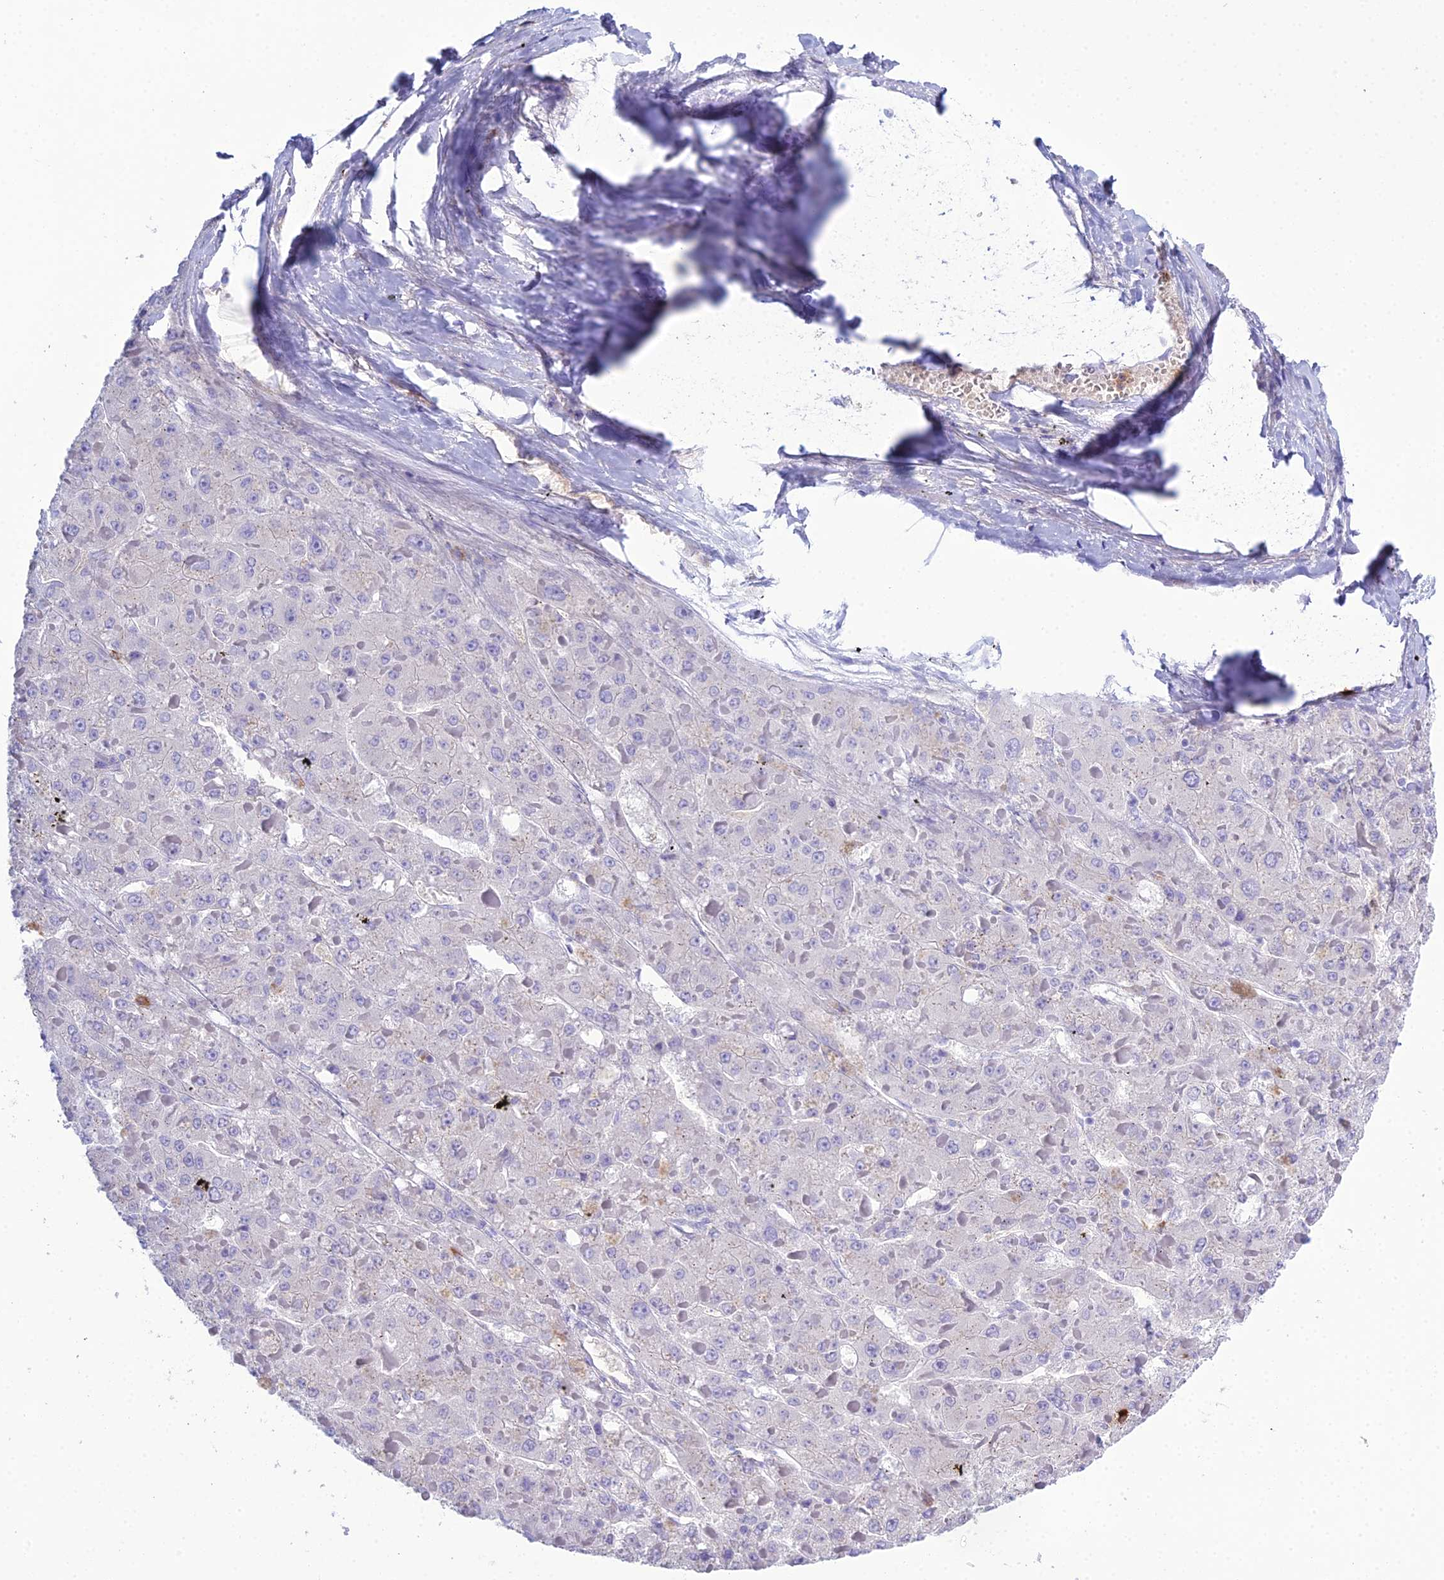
{"staining": {"intensity": "negative", "quantity": "none", "location": "none"}, "tissue": "liver cancer", "cell_type": "Tumor cells", "image_type": "cancer", "snomed": [{"axis": "morphology", "description": "Carcinoma, Hepatocellular, NOS"}, {"axis": "topography", "description": "Liver"}], "caption": "Hepatocellular carcinoma (liver) was stained to show a protein in brown. There is no significant expression in tumor cells.", "gene": "OR1Q1", "patient": {"sex": "female", "age": 73}}